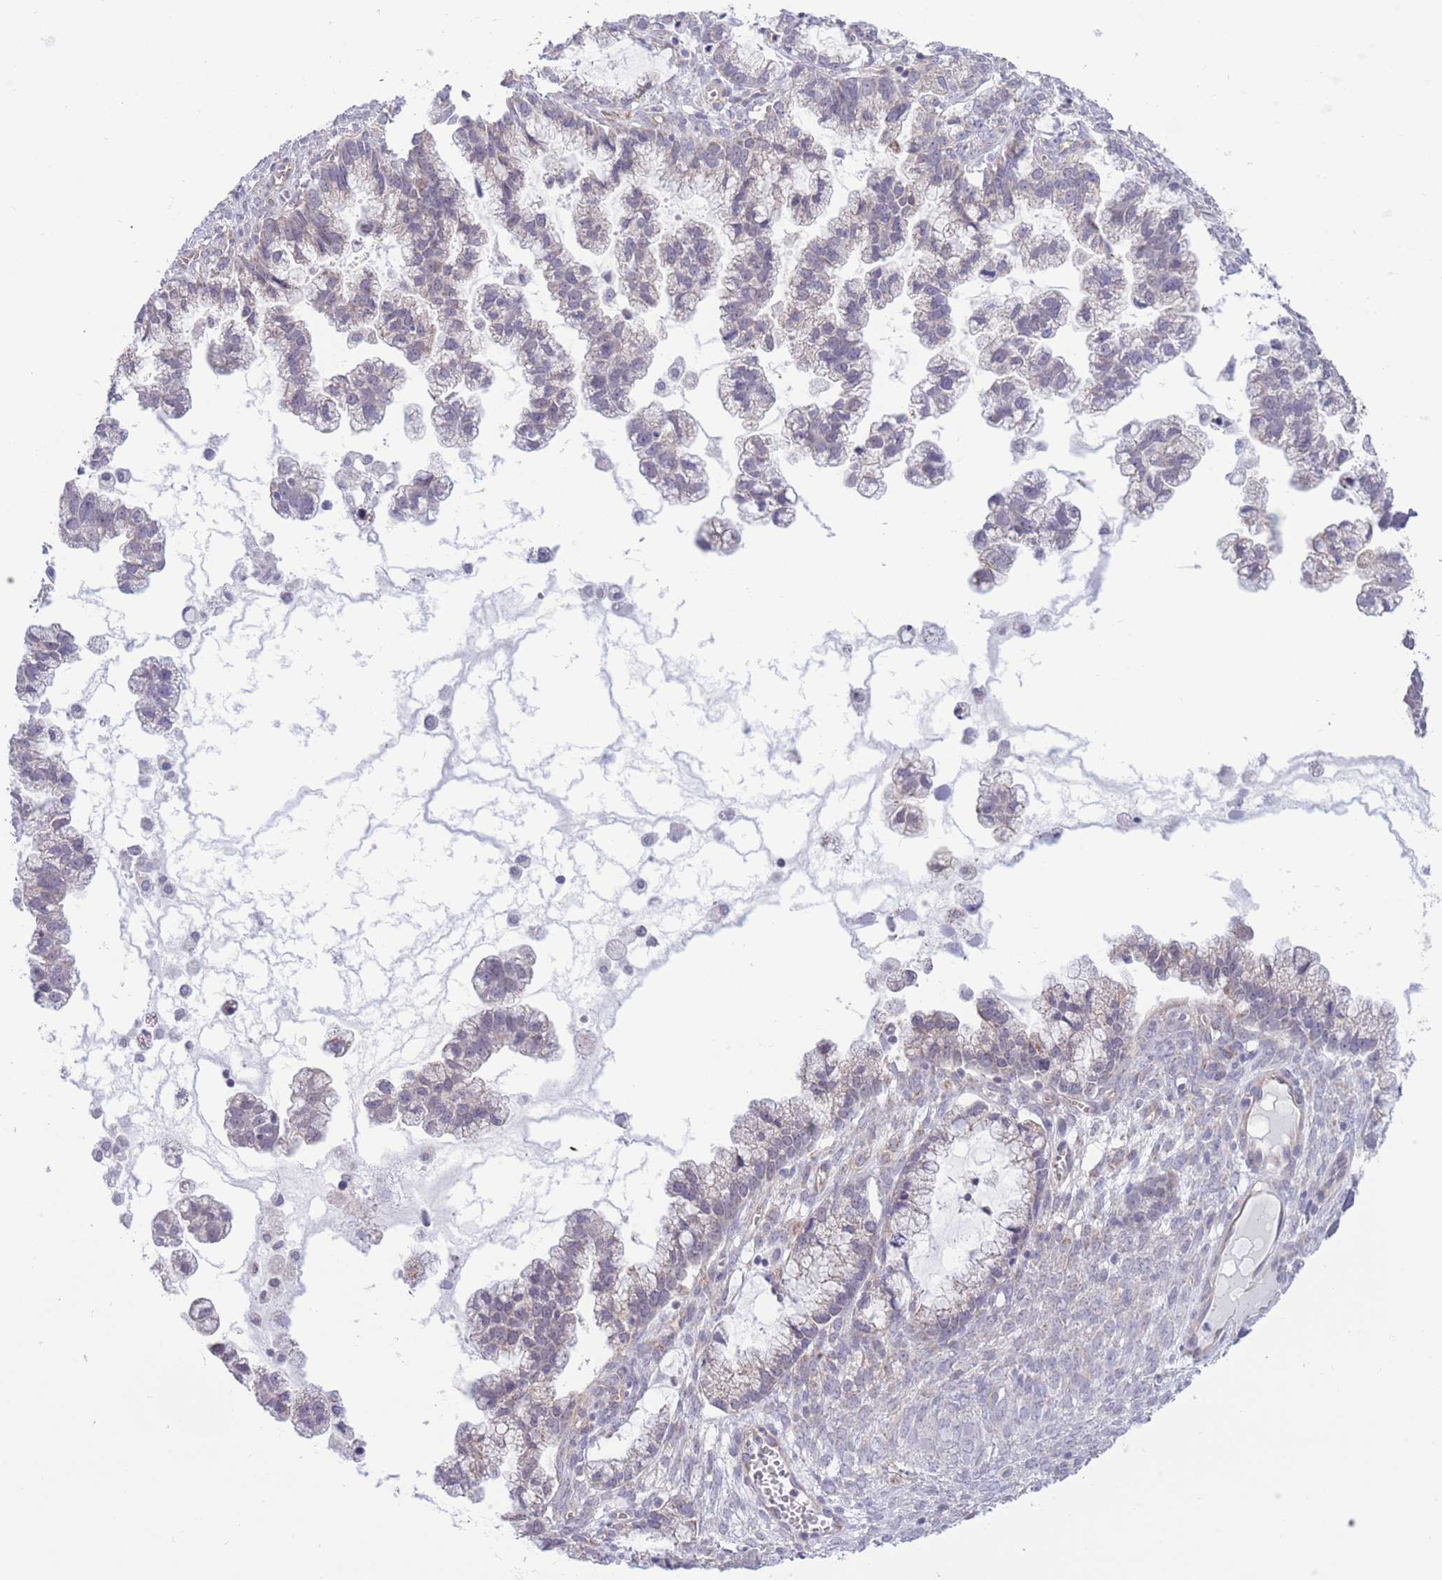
{"staining": {"intensity": "negative", "quantity": "none", "location": "none"}, "tissue": "ovarian cancer", "cell_type": "Tumor cells", "image_type": "cancer", "snomed": [{"axis": "morphology", "description": "Cystadenocarcinoma, mucinous, NOS"}, {"axis": "topography", "description": "Ovary"}], "caption": "Tumor cells are negative for protein expression in human ovarian mucinous cystadenocarcinoma.", "gene": "MRPS31", "patient": {"sex": "female", "age": 72}}